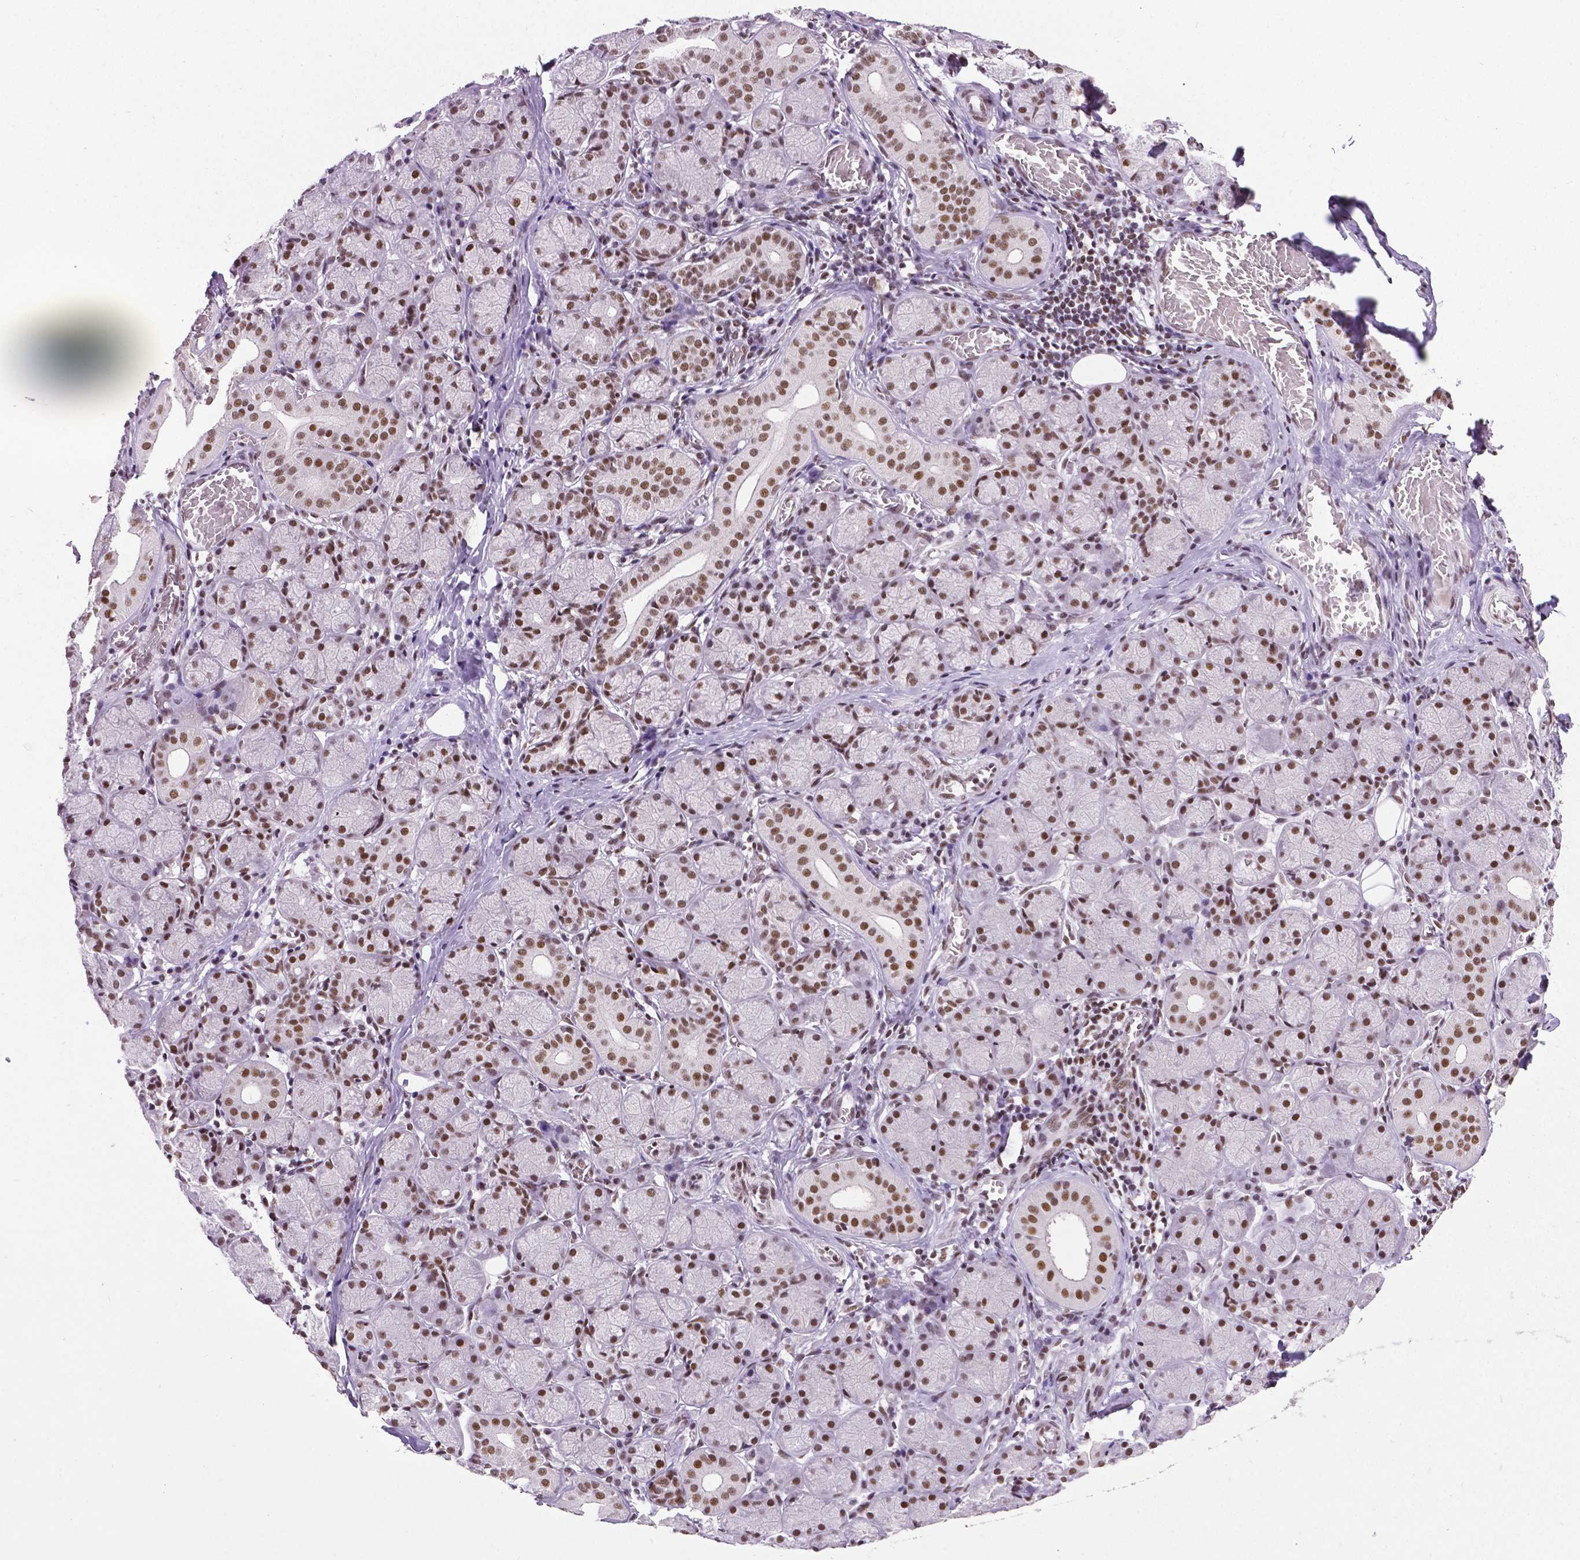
{"staining": {"intensity": "moderate", "quantity": ">75%", "location": "nuclear"}, "tissue": "salivary gland", "cell_type": "Glandular cells", "image_type": "normal", "snomed": [{"axis": "morphology", "description": "Normal tissue, NOS"}, {"axis": "topography", "description": "Salivary gland"}, {"axis": "topography", "description": "Peripheral nerve tissue"}], "caption": "About >75% of glandular cells in normal salivary gland reveal moderate nuclear protein staining as visualized by brown immunohistochemical staining.", "gene": "REST", "patient": {"sex": "female", "age": 24}}